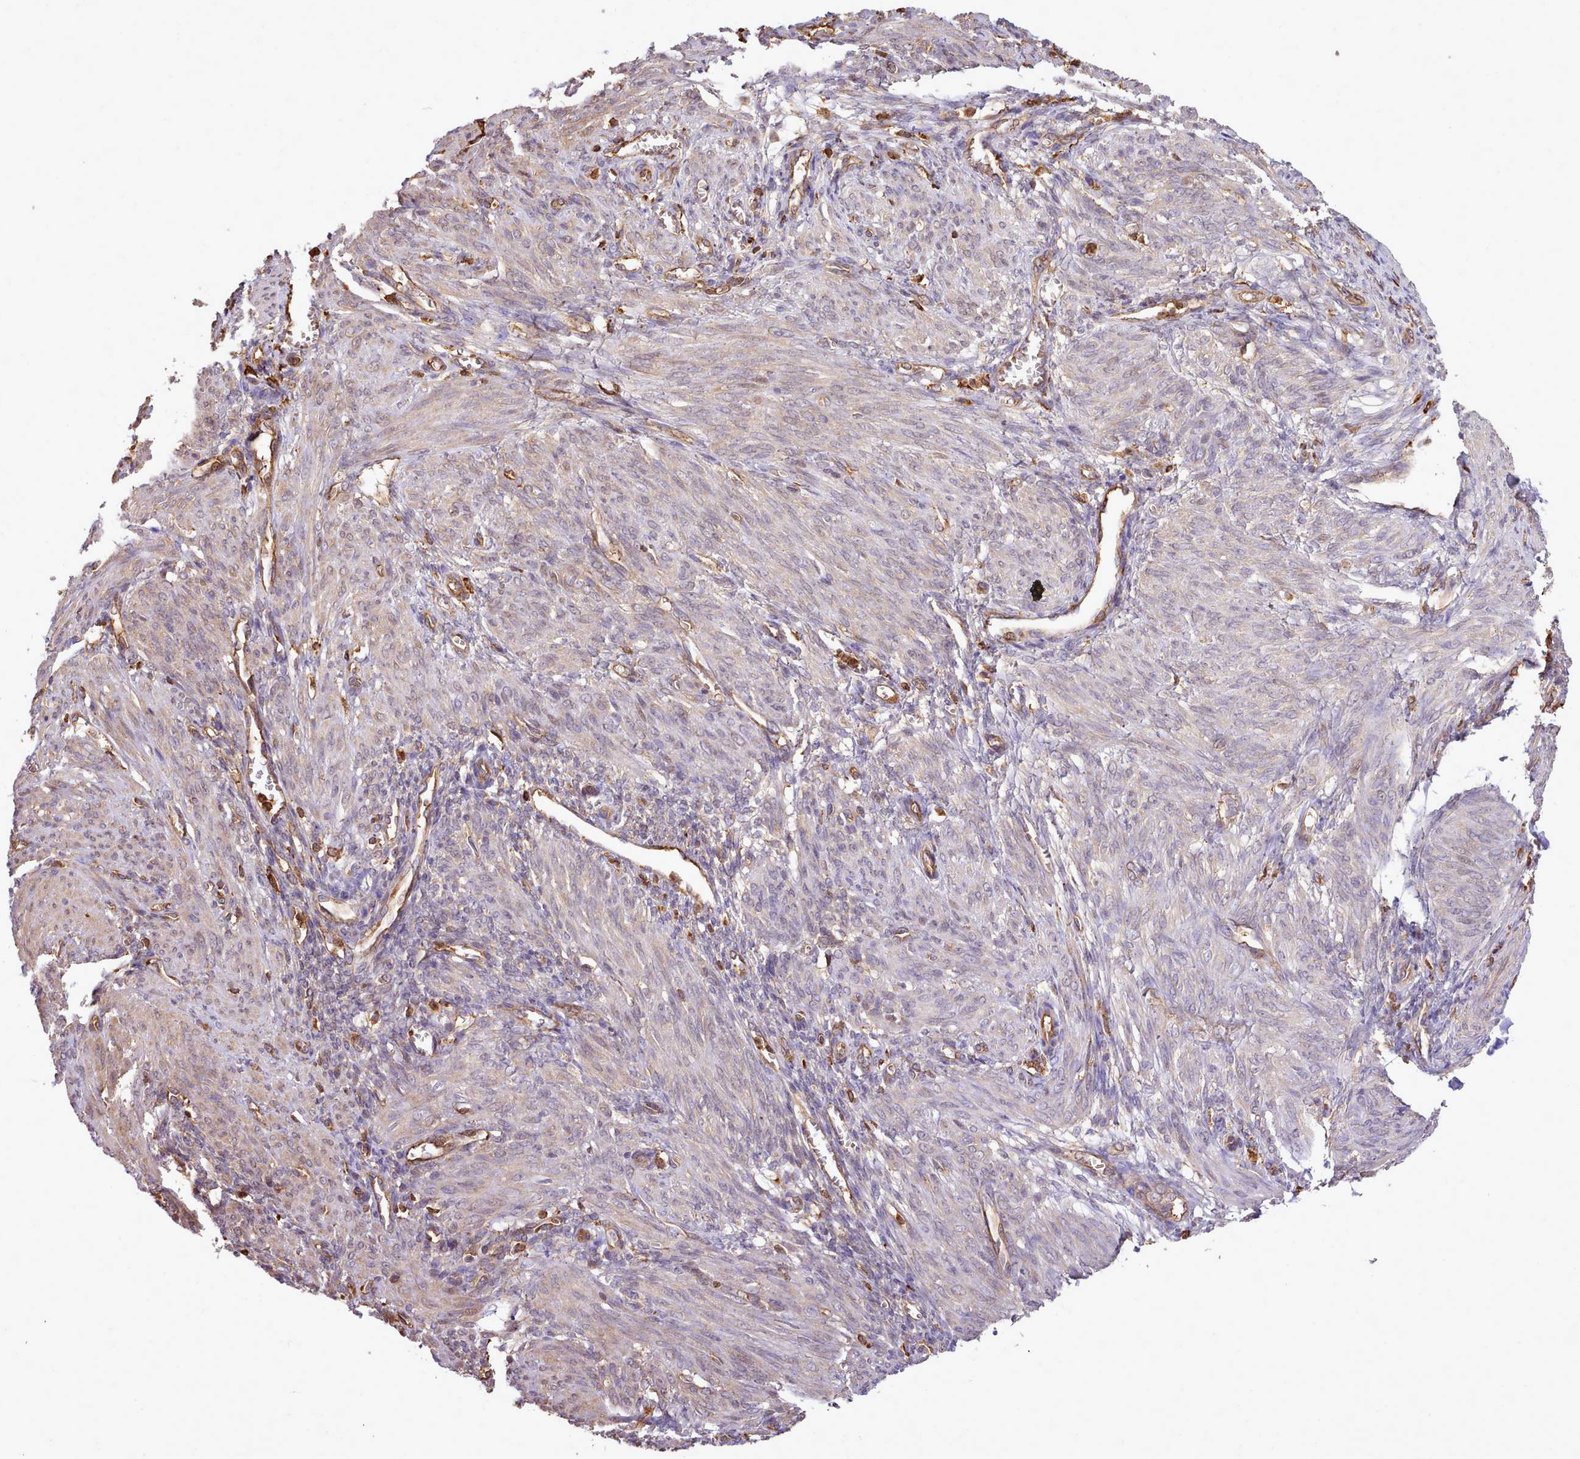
{"staining": {"intensity": "weak", "quantity": "25%-75%", "location": "cytoplasmic/membranous"}, "tissue": "smooth muscle", "cell_type": "Smooth muscle cells", "image_type": "normal", "snomed": [{"axis": "morphology", "description": "Normal tissue, NOS"}, {"axis": "topography", "description": "Smooth muscle"}], "caption": "Immunohistochemical staining of normal smooth muscle demonstrates 25%-75% levels of weak cytoplasmic/membranous protein expression in approximately 25%-75% of smooth muscle cells. (IHC, brightfield microscopy, high magnification).", "gene": "CAPZA1", "patient": {"sex": "female", "age": 39}}